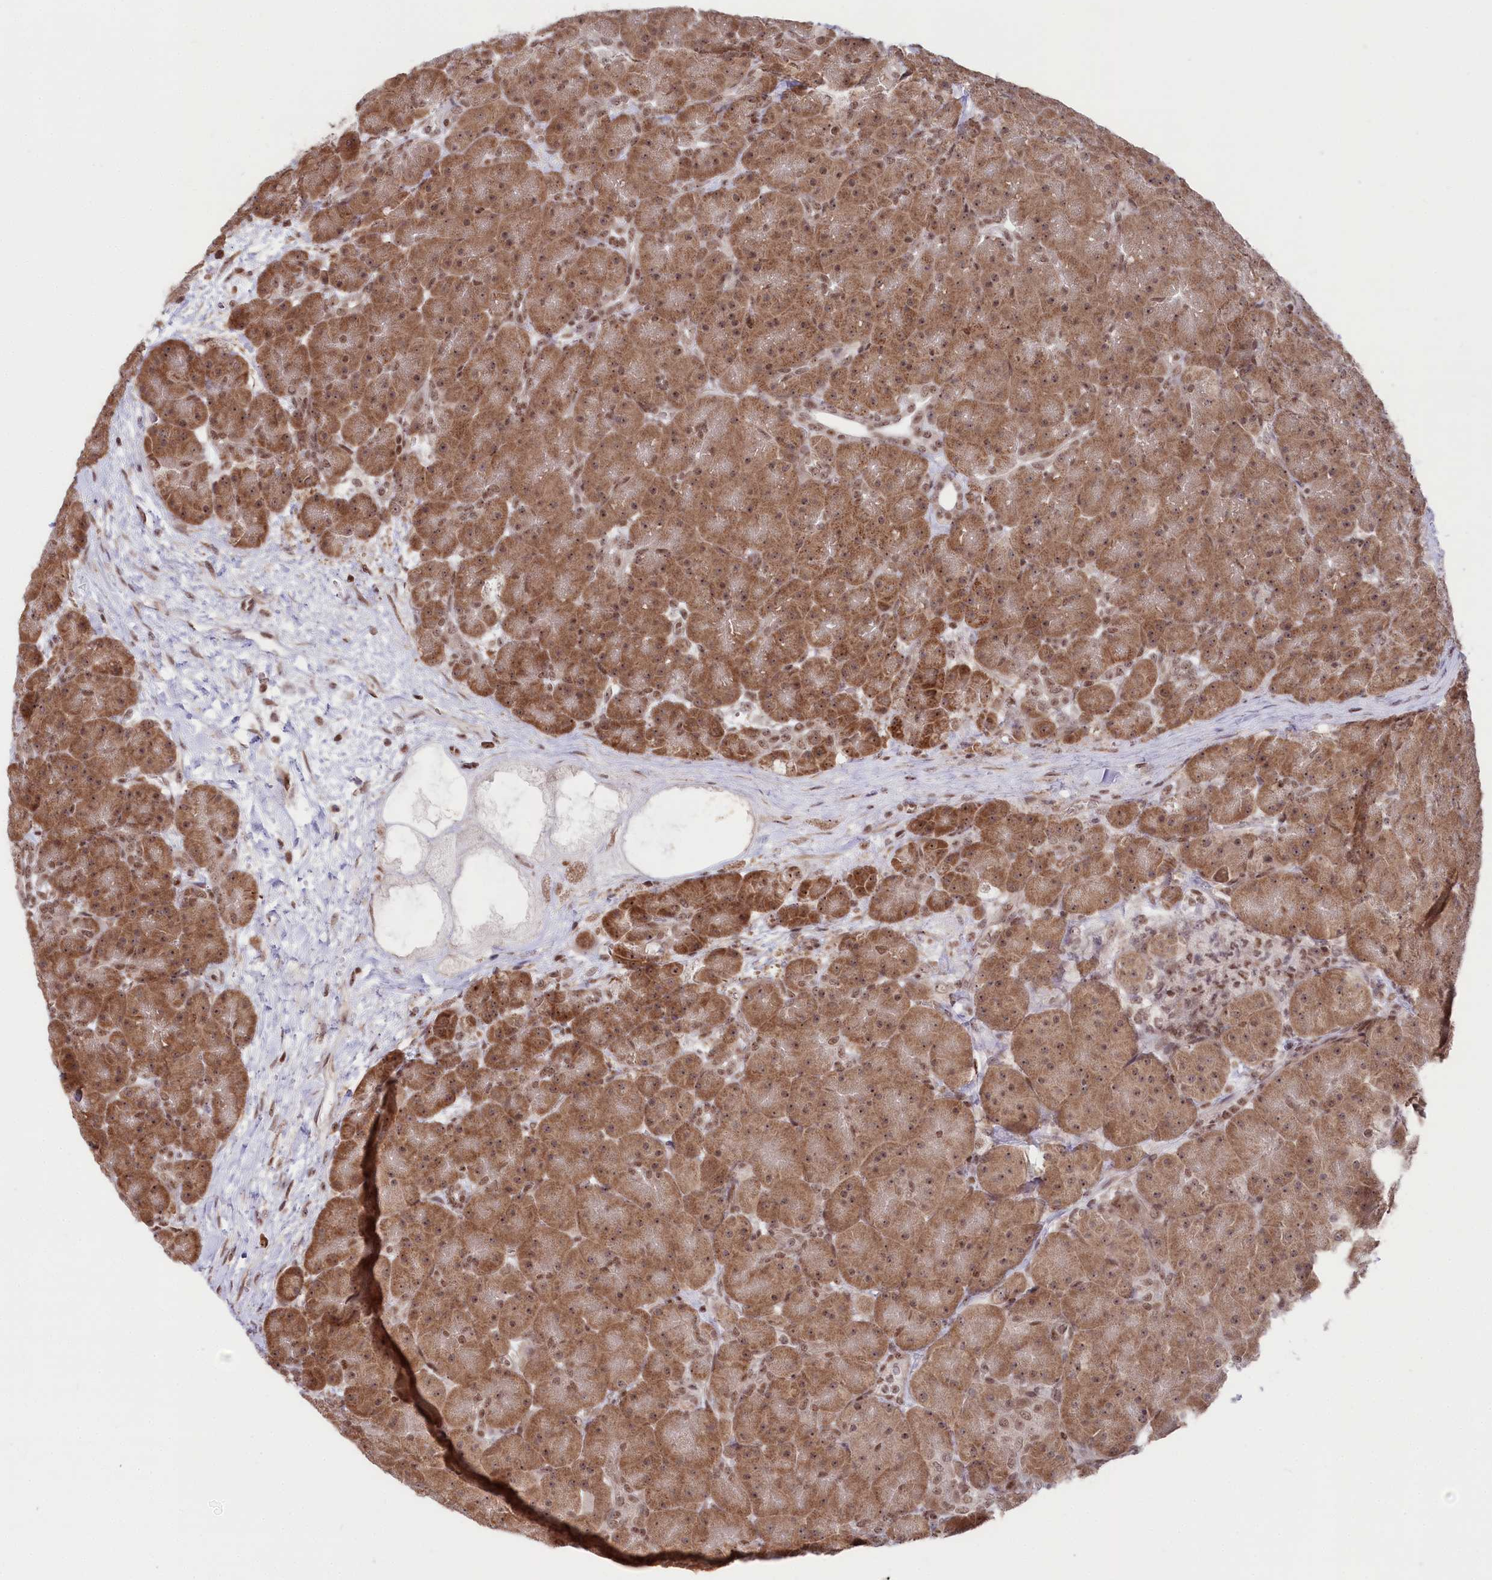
{"staining": {"intensity": "moderate", "quantity": ">75%", "location": "cytoplasmic/membranous,nuclear"}, "tissue": "pancreas", "cell_type": "Exocrine glandular cells", "image_type": "normal", "snomed": [{"axis": "morphology", "description": "Normal tissue, NOS"}, {"axis": "topography", "description": "Pancreas"}], "caption": "This histopathology image exhibits immunohistochemistry (IHC) staining of unremarkable human pancreas, with medium moderate cytoplasmic/membranous,nuclear positivity in about >75% of exocrine glandular cells.", "gene": "CGGBP1", "patient": {"sex": "male", "age": 66}}